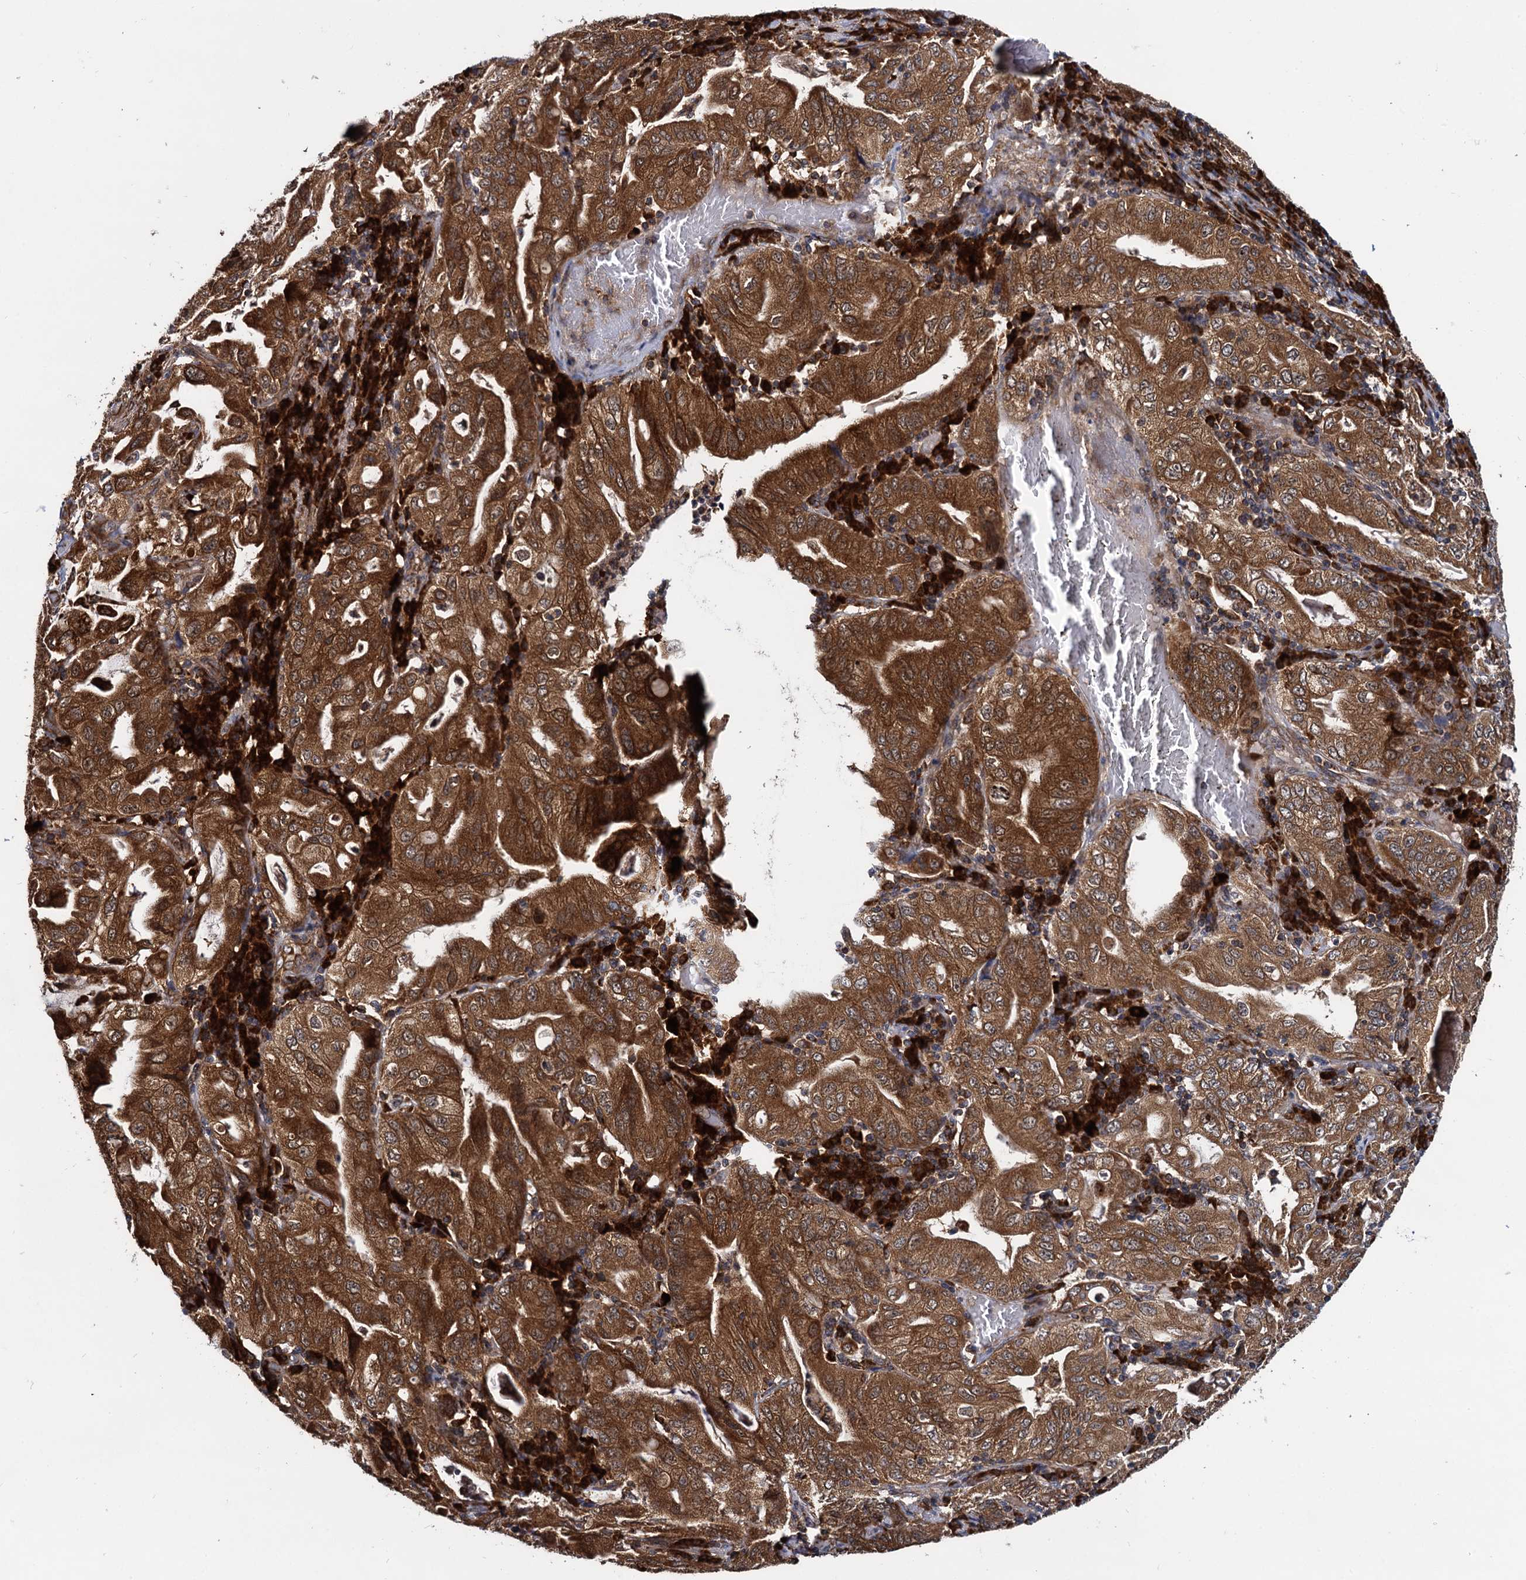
{"staining": {"intensity": "strong", "quantity": ">75%", "location": "cytoplasmic/membranous"}, "tissue": "stomach cancer", "cell_type": "Tumor cells", "image_type": "cancer", "snomed": [{"axis": "morphology", "description": "Normal tissue, NOS"}, {"axis": "morphology", "description": "Adenocarcinoma, NOS"}, {"axis": "topography", "description": "Esophagus"}, {"axis": "topography", "description": "Stomach, upper"}, {"axis": "topography", "description": "Peripheral nerve tissue"}], "caption": "Immunohistochemistry (IHC) micrograph of human stomach cancer stained for a protein (brown), which demonstrates high levels of strong cytoplasmic/membranous expression in approximately >75% of tumor cells.", "gene": "UFM1", "patient": {"sex": "male", "age": 62}}